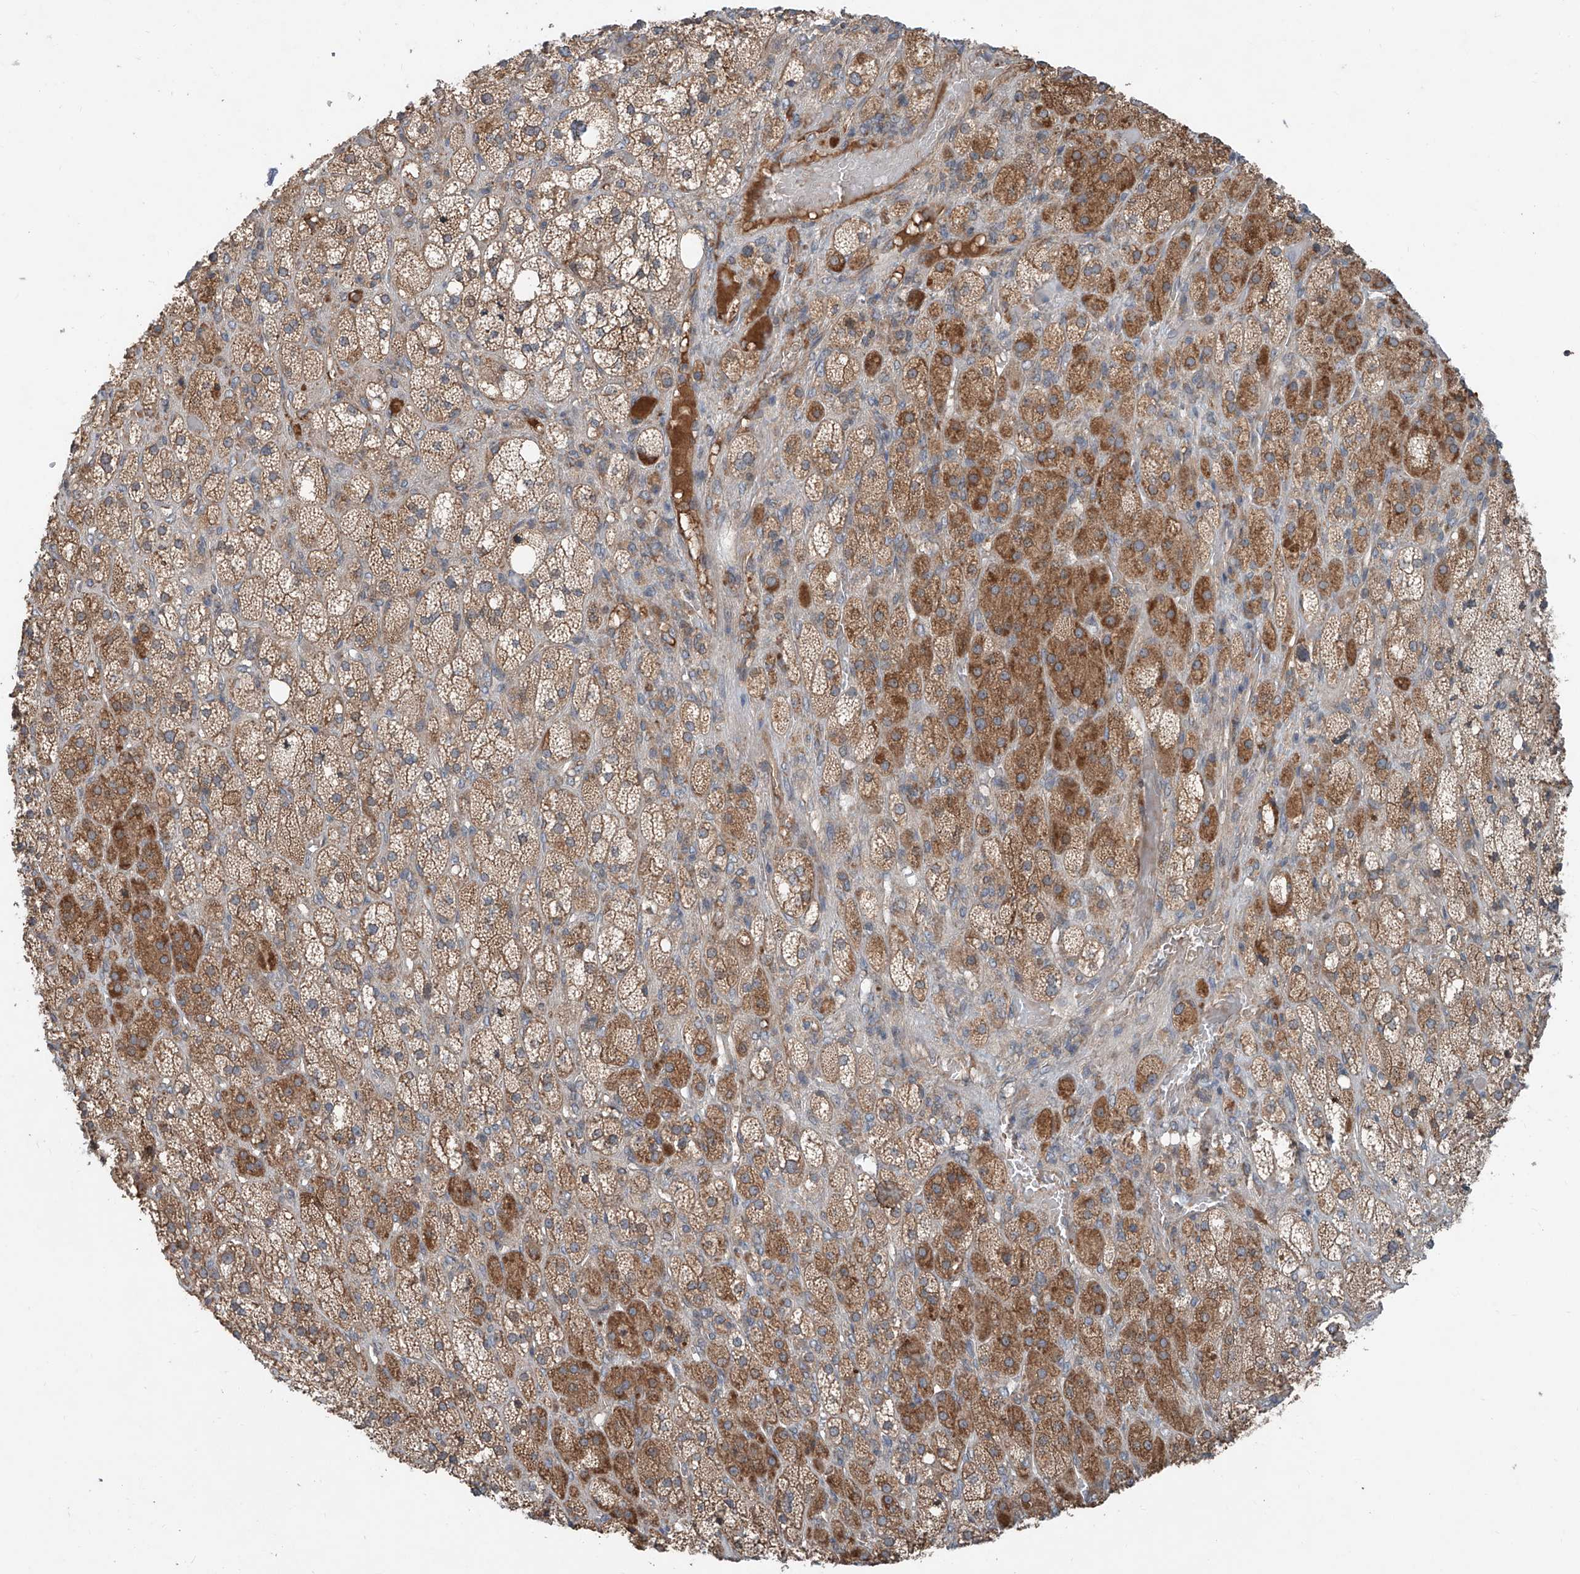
{"staining": {"intensity": "moderate", "quantity": ">75%", "location": "cytoplasmic/membranous"}, "tissue": "adrenal gland", "cell_type": "Glandular cells", "image_type": "normal", "snomed": [{"axis": "morphology", "description": "Normal tissue, NOS"}, {"axis": "topography", "description": "Adrenal gland"}], "caption": "IHC of benign human adrenal gland demonstrates medium levels of moderate cytoplasmic/membranous expression in about >75% of glandular cells. (brown staining indicates protein expression, while blue staining denotes nuclei).", "gene": "ADAM23", "patient": {"sex": "male", "age": 61}}